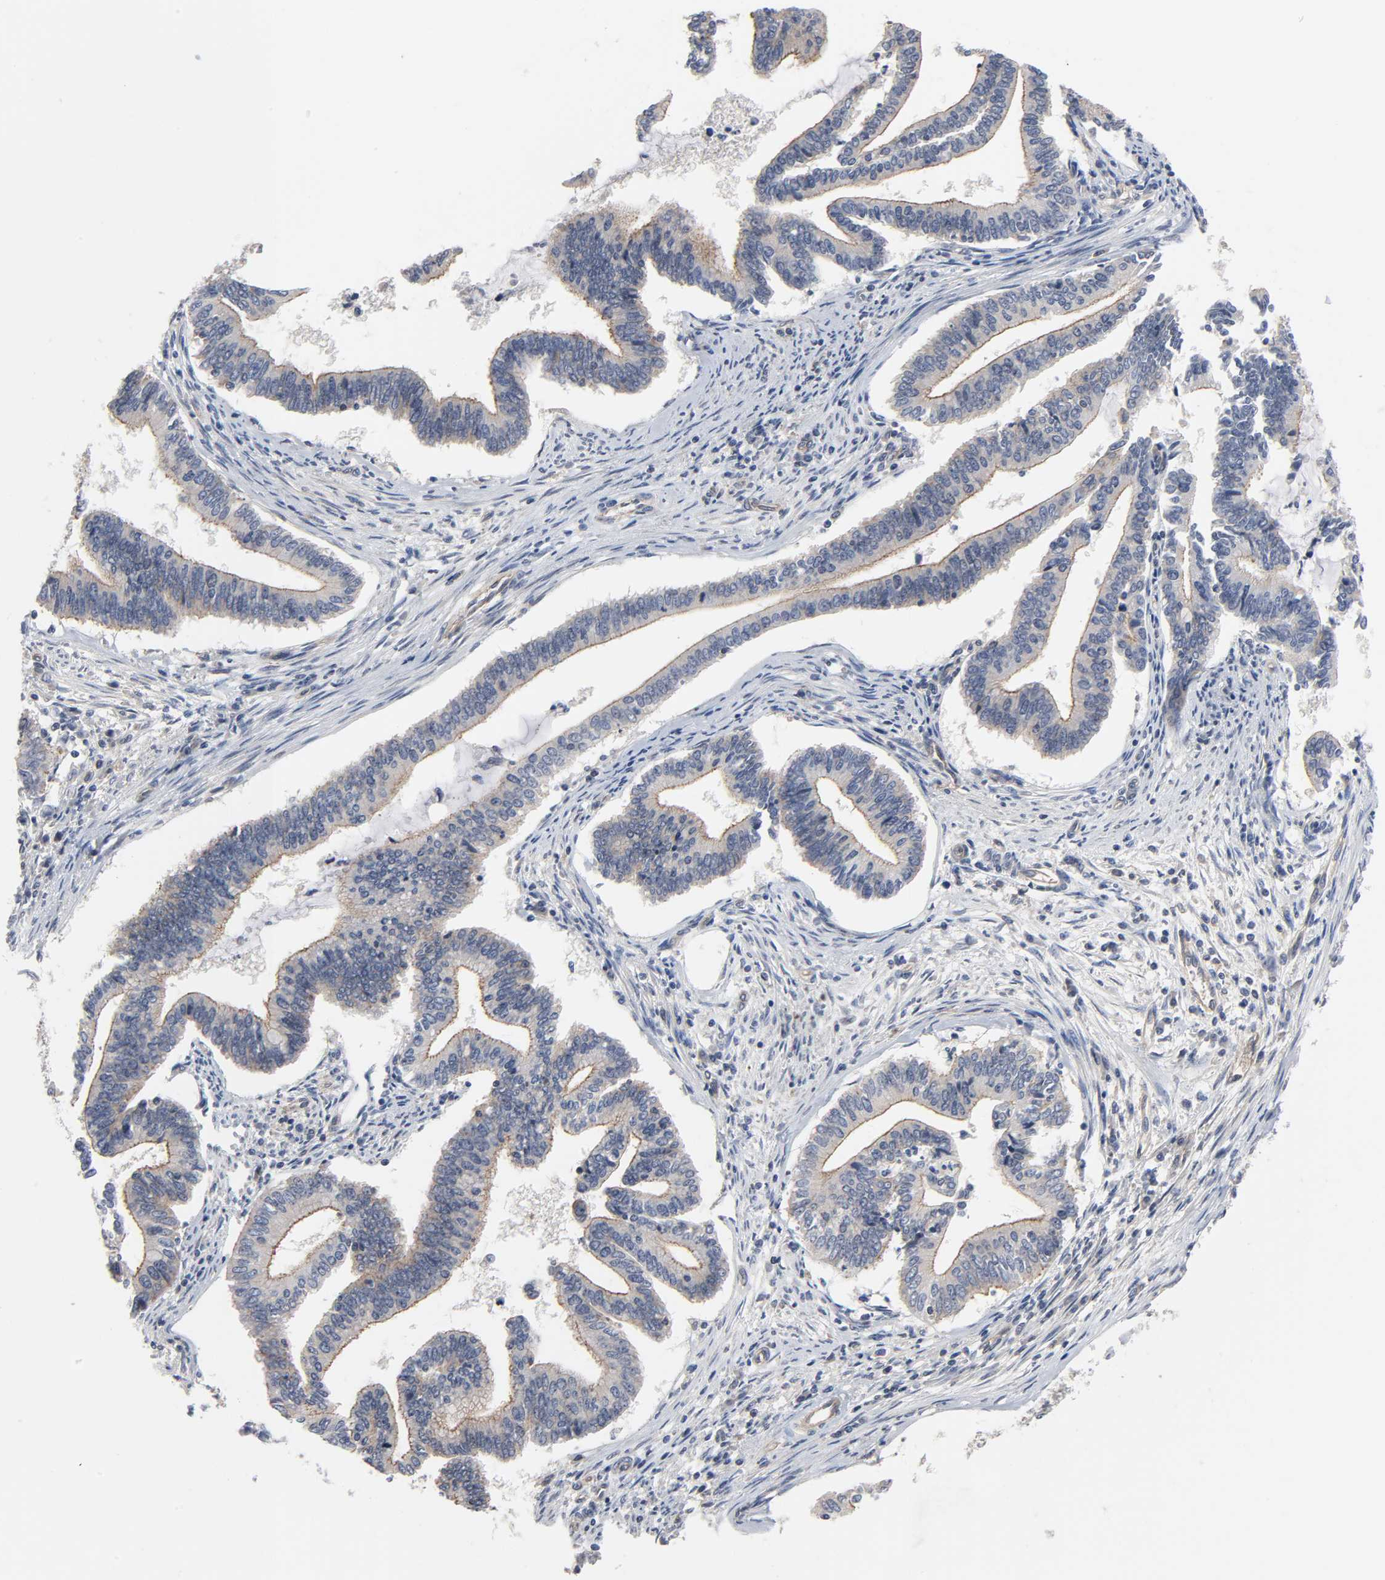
{"staining": {"intensity": "weak", "quantity": ">75%", "location": "cytoplasmic/membranous"}, "tissue": "cervical cancer", "cell_type": "Tumor cells", "image_type": "cancer", "snomed": [{"axis": "morphology", "description": "Adenocarcinoma, NOS"}, {"axis": "topography", "description": "Cervix"}], "caption": "DAB immunohistochemical staining of human cervical cancer (adenocarcinoma) reveals weak cytoplasmic/membranous protein positivity in about >75% of tumor cells. (Stains: DAB (3,3'-diaminobenzidine) in brown, nuclei in blue, Microscopy: brightfield microscopy at high magnification).", "gene": "DDX10", "patient": {"sex": "female", "age": 36}}